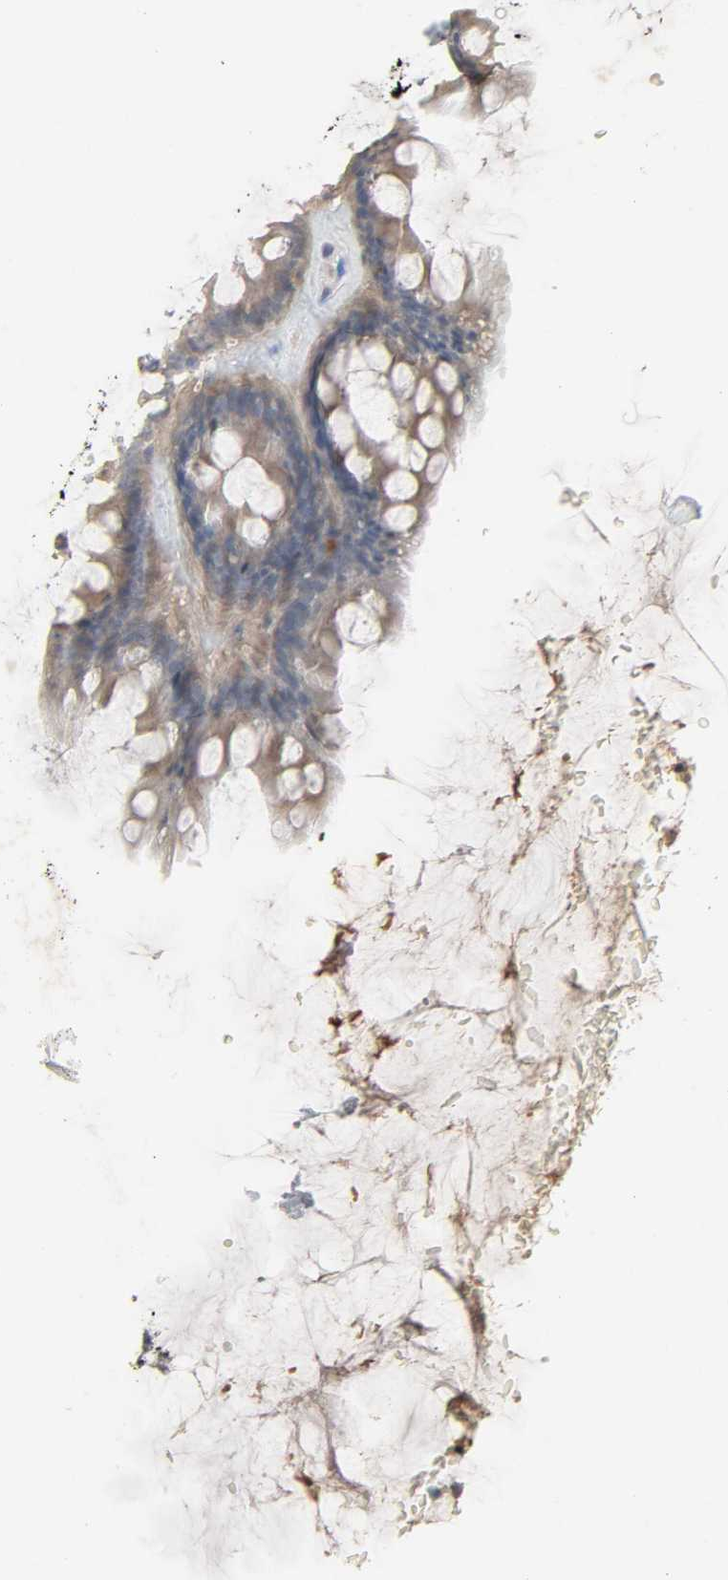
{"staining": {"intensity": "weak", "quantity": ">75%", "location": "cytoplasmic/membranous"}, "tissue": "rectum", "cell_type": "Glandular cells", "image_type": "normal", "snomed": [{"axis": "morphology", "description": "Normal tissue, NOS"}, {"axis": "topography", "description": "Rectum"}], "caption": "Approximately >75% of glandular cells in normal human rectum show weak cytoplasmic/membranous protein staining as visualized by brown immunohistochemical staining.", "gene": "CD4", "patient": {"sex": "male", "age": 92}}